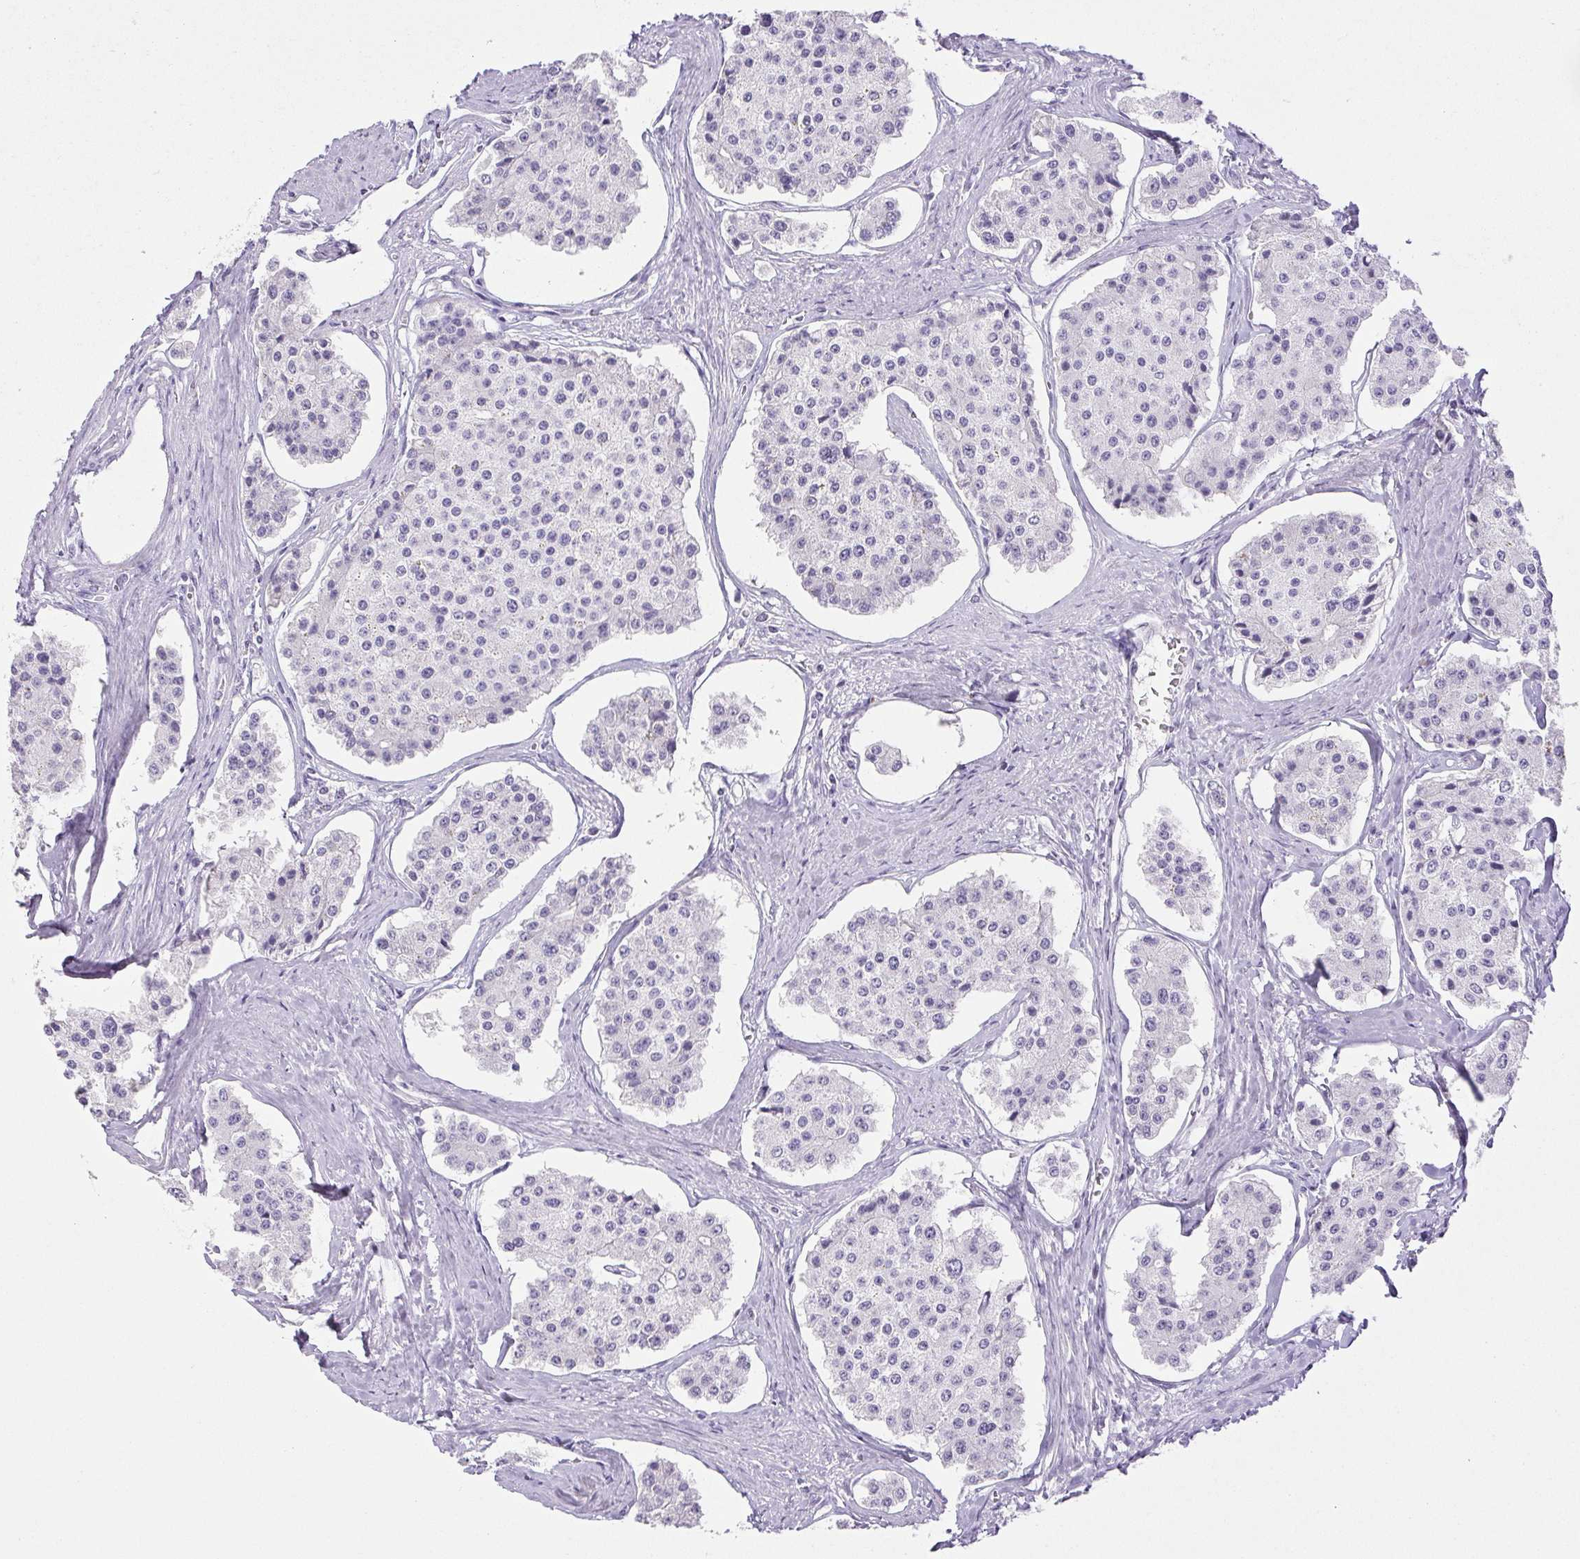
{"staining": {"intensity": "negative", "quantity": "none", "location": "none"}, "tissue": "carcinoid", "cell_type": "Tumor cells", "image_type": "cancer", "snomed": [{"axis": "morphology", "description": "Carcinoid, malignant, NOS"}, {"axis": "topography", "description": "Small intestine"}], "caption": "Protein analysis of carcinoid (malignant) displays no significant positivity in tumor cells.", "gene": "HLA-G", "patient": {"sex": "female", "age": 65}}